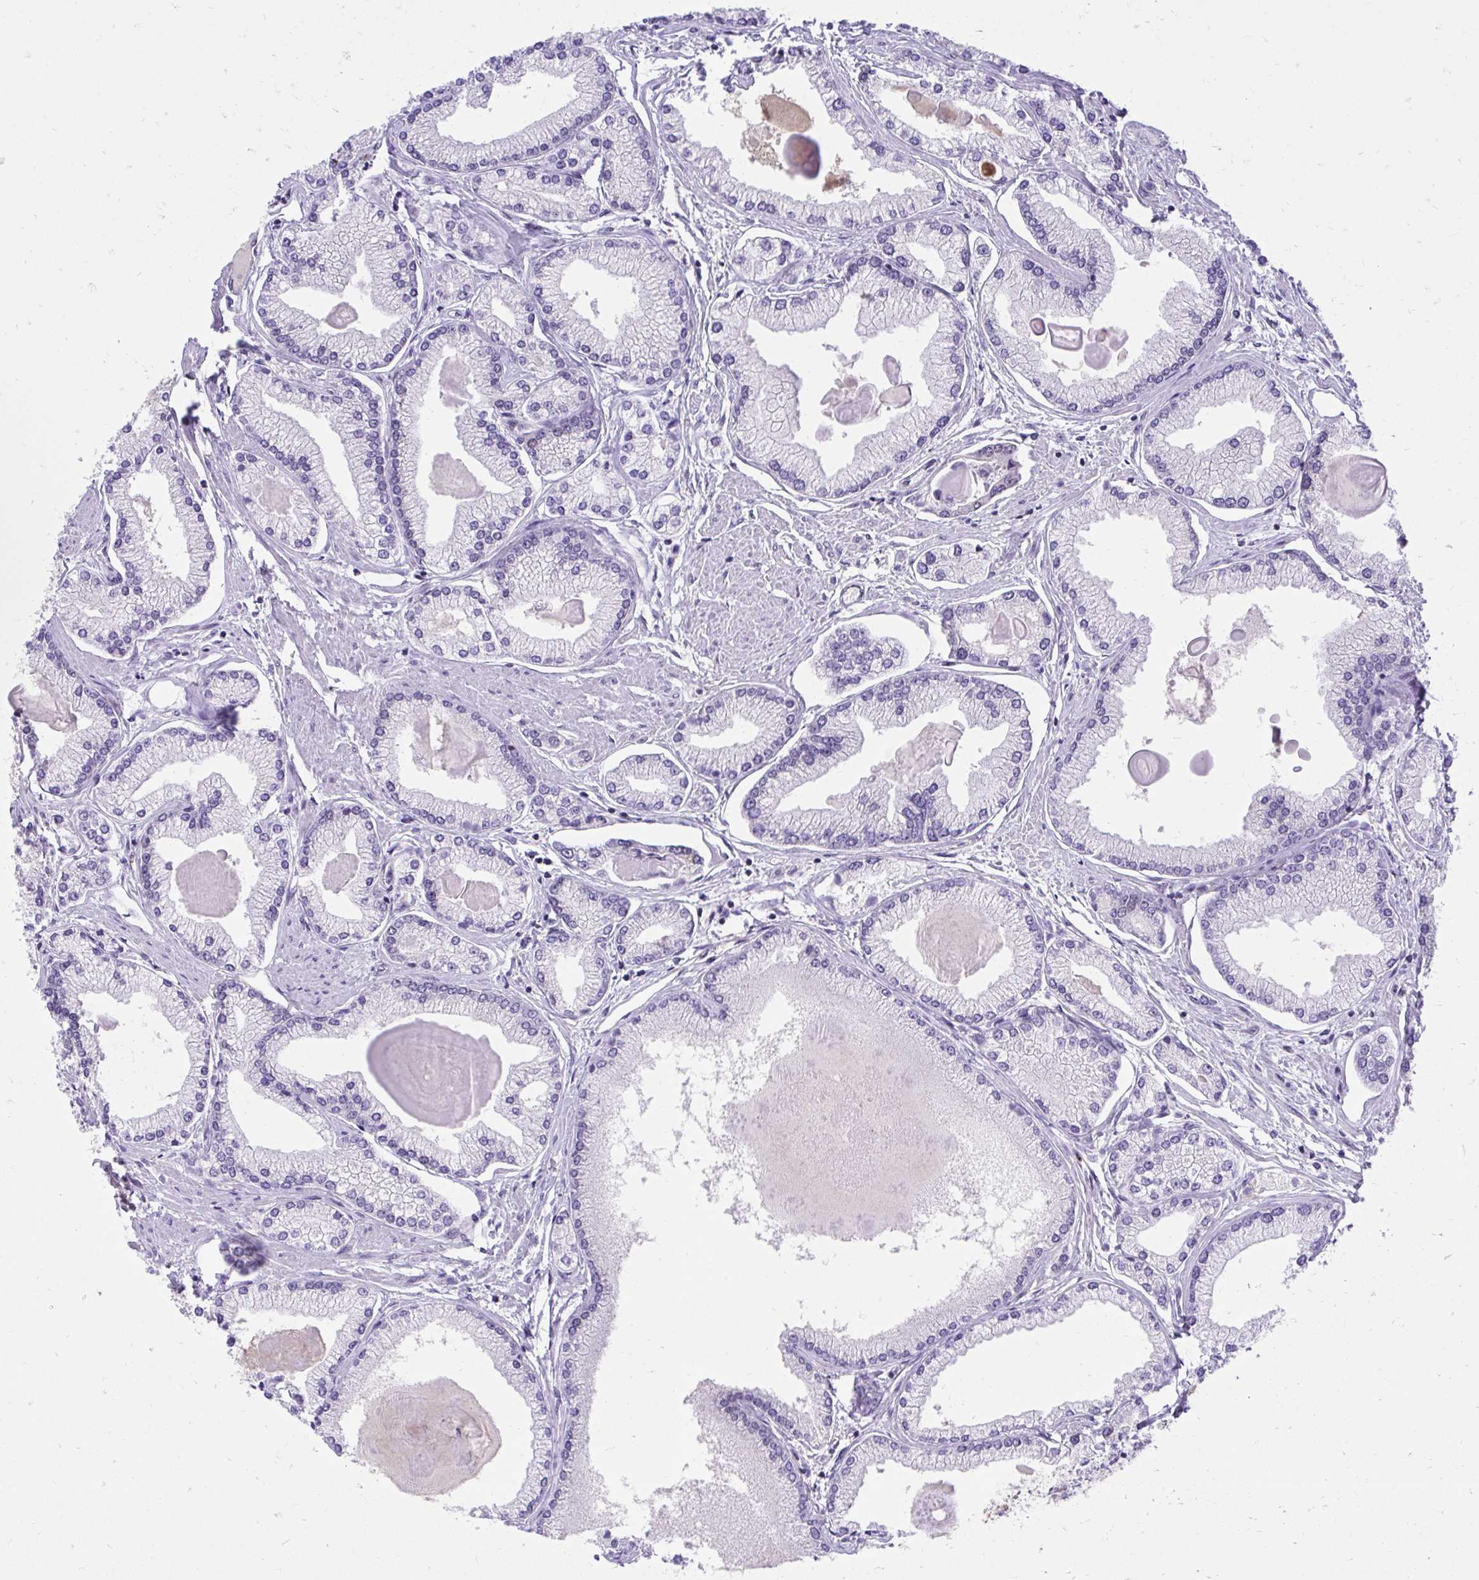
{"staining": {"intensity": "negative", "quantity": "none", "location": "none"}, "tissue": "prostate cancer", "cell_type": "Tumor cells", "image_type": "cancer", "snomed": [{"axis": "morphology", "description": "Adenocarcinoma, High grade"}, {"axis": "topography", "description": "Prostate"}], "caption": "There is no significant positivity in tumor cells of high-grade adenocarcinoma (prostate).", "gene": "HOXA4", "patient": {"sex": "male", "age": 68}}